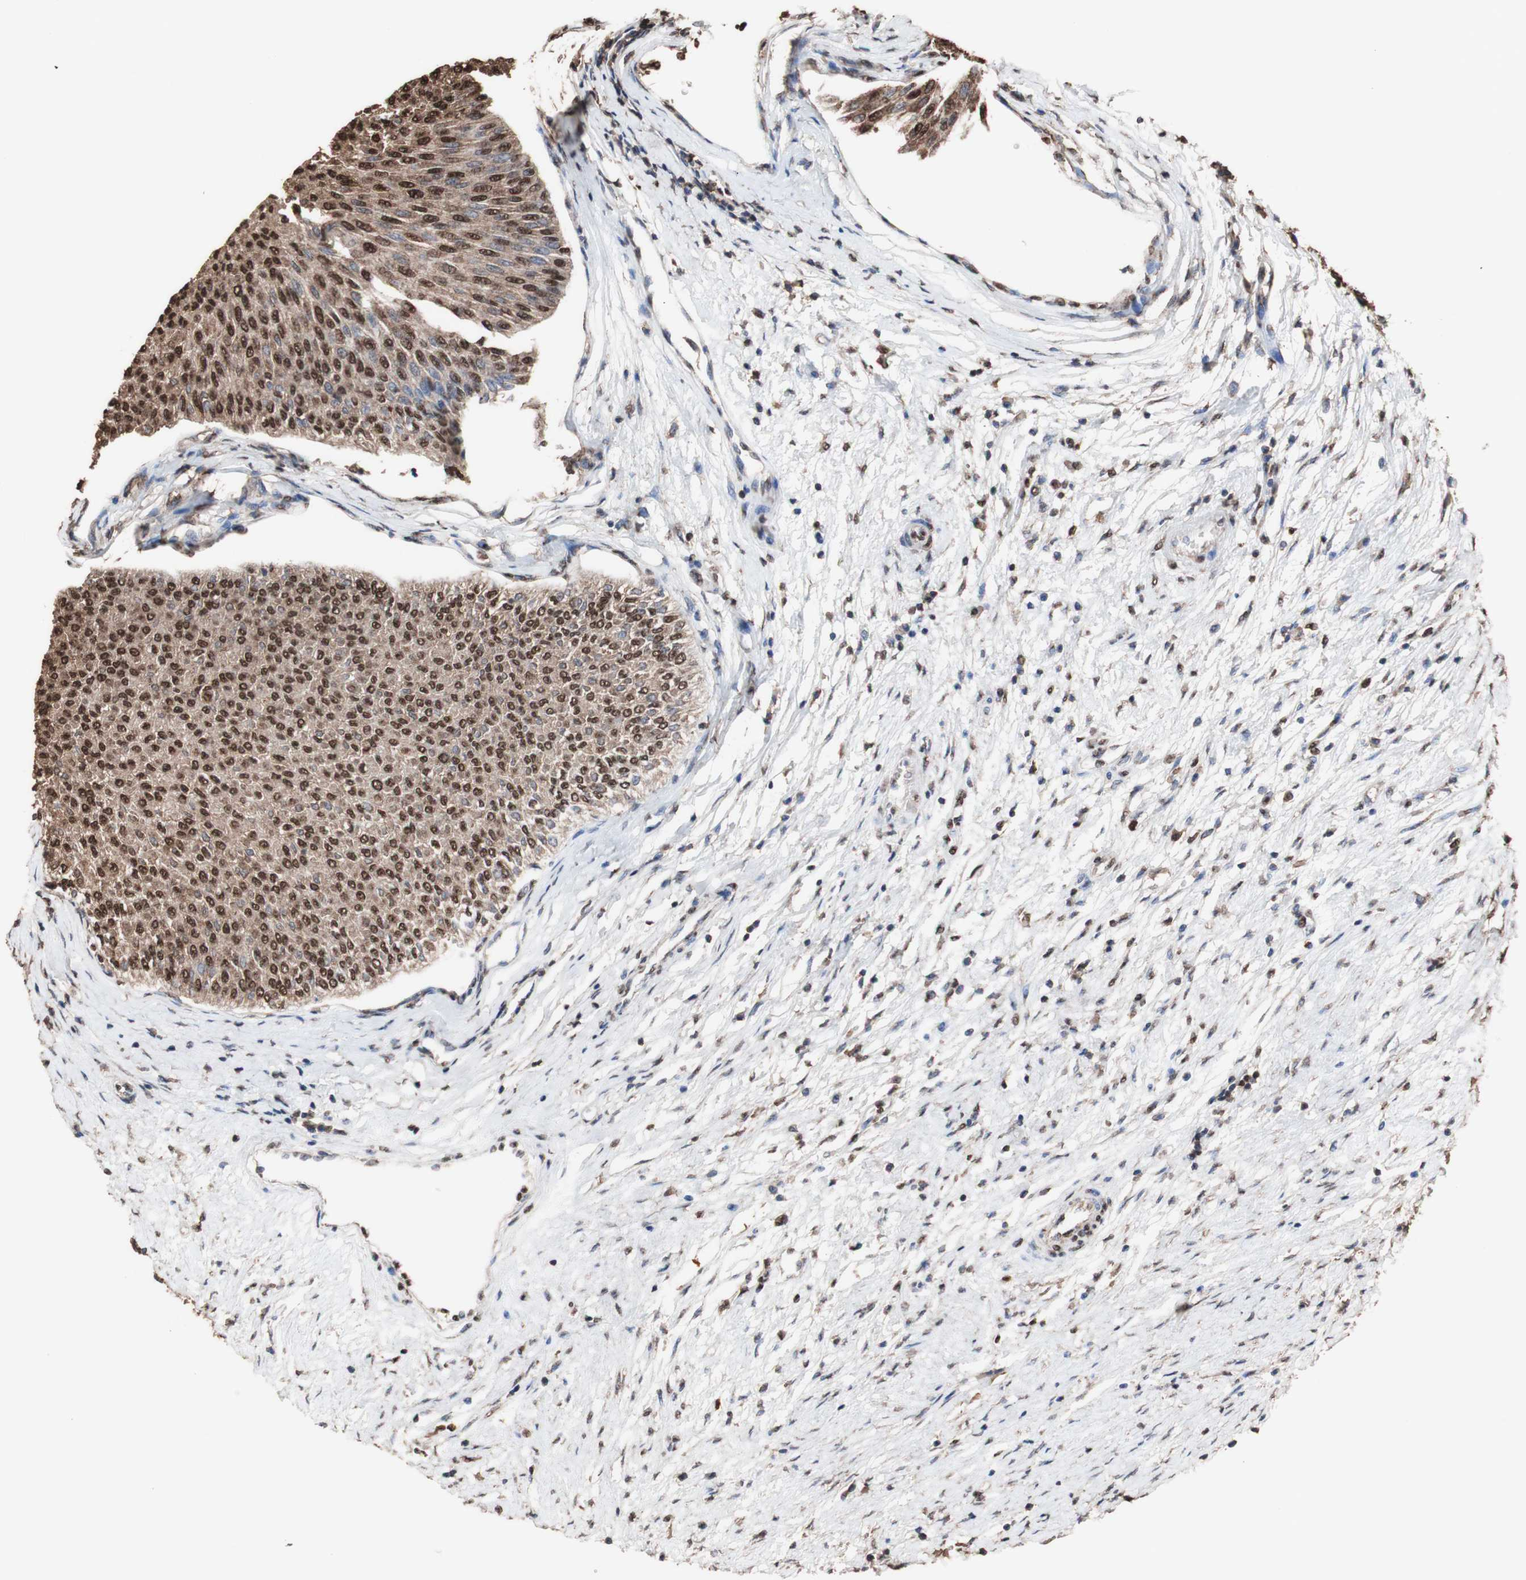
{"staining": {"intensity": "strong", "quantity": ">75%", "location": "cytoplasmic/membranous,nuclear"}, "tissue": "urothelial cancer", "cell_type": "Tumor cells", "image_type": "cancer", "snomed": [{"axis": "morphology", "description": "Urothelial carcinoma, Low grade"}, {"axis": "topography", "description": "Urinary bladder"}], "caption": "IHC (DAB) staining of human urothelial cancer exhibits strong cytoplasmic/membranous and nuclear protein expression in approximately >75% of tumor cells. Using DAB (brown) and hematoxylin (blue) stains, captured at high magnification using brightfield microscopy.", "gene": "PIDD1", "patient": {"sex": "male", "age": 78}}